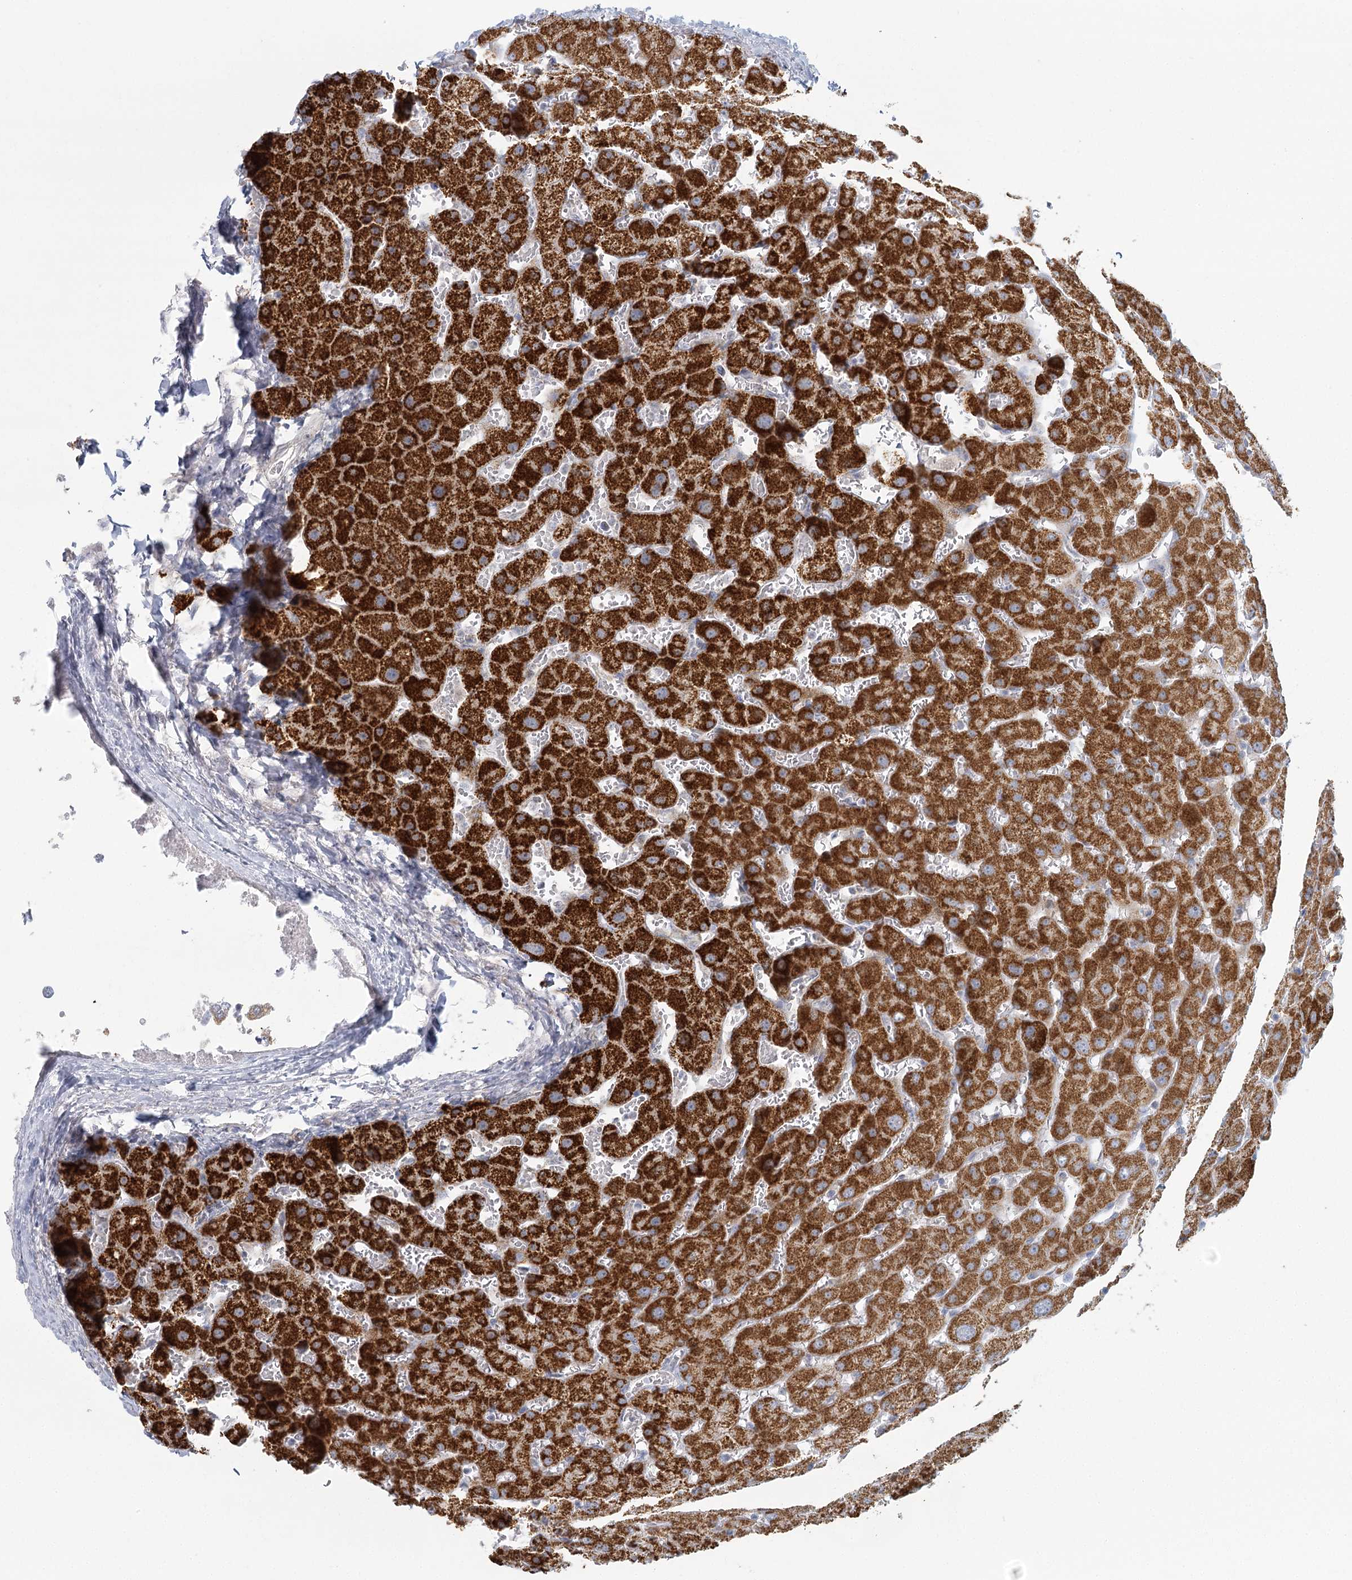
{"staining": {"intensity": "negative", "quantity": "none", "location": "none"}, "tissue": "liver", "cell_type": "Cholangiocytes", "image_type": "normal", "snomed": [{"axis": "morphology", "description": "Normal tissue, NOS"}, {"axis": "topography", "description": "Liver"}], "caption": "Immunohistochemical staining of unremarkable liver reveals no significant staining in cholangiocytes. (Immunohistochemistry, brightfield microscopy, high magnification).", "gene": "BPHL", "patient": {"sex": "female", "age": 63}}